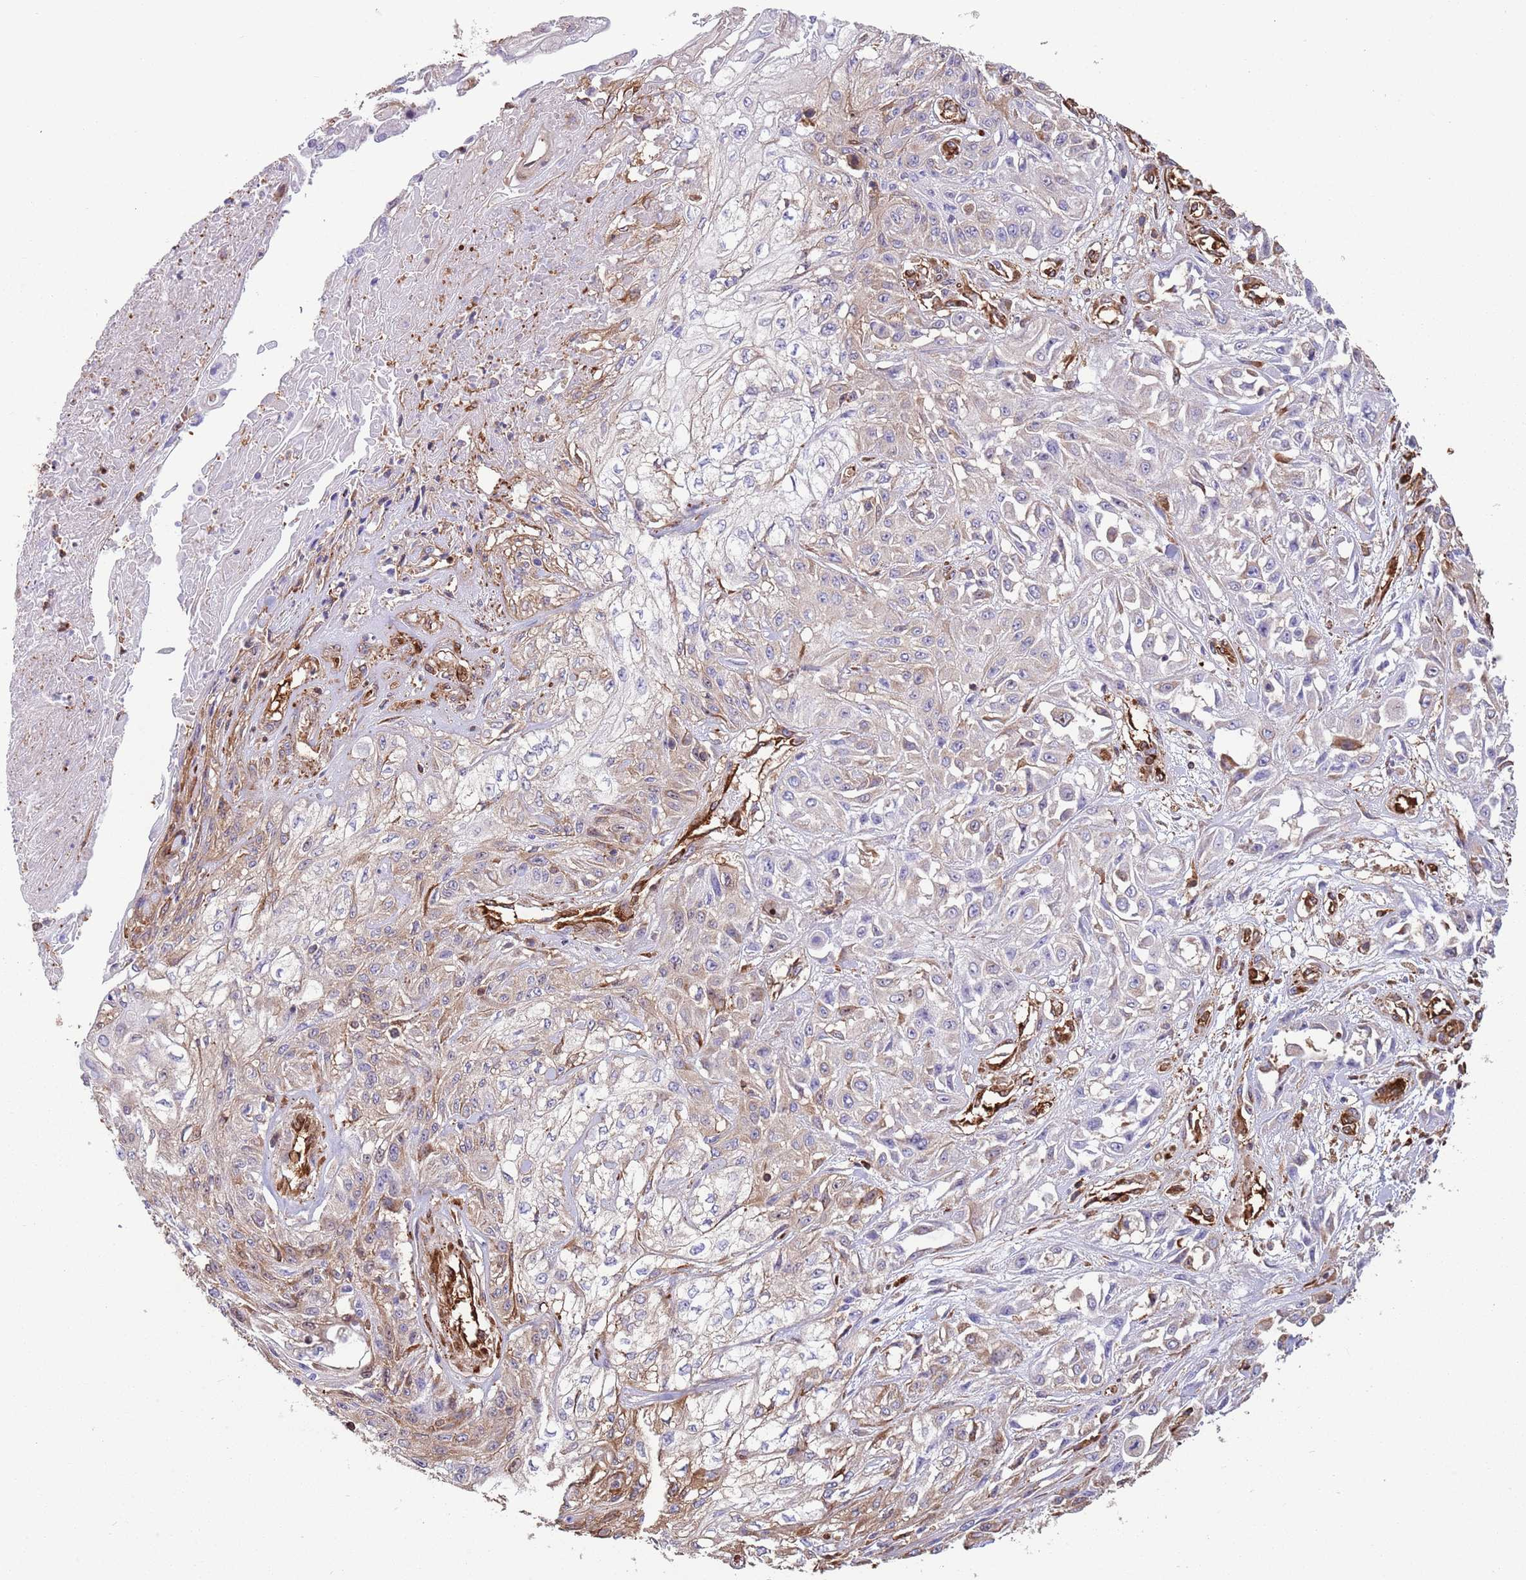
{"staining": {"intensity": "weak", "quantity": "25%-75%", "location": "cytoplasmic/membranous"}, "tissue": "skin cancer", "cell_type": "Tumor cells", "image_type": "cancer", "snomed": [{"axis": "morphology", "description": "Squamous cell carcinoma, NOS"}, {"axis": "morphology", "description": "Squamous cell carcinoma, metastatic, NOS"}, {"axis": "topography", "description": "Skin"}, {"axis": "topography", "description": "Lymph node"}], "caption": "About 25%-75% of tumor cells in metastatic squamous cell carcinoma (skin) show weak cytoplasmic/membranous protein expression as visualized by brown immunohistochemical staining.", "gene": "KBTBD7", "patient": {"sex": "male", "age": 75}}